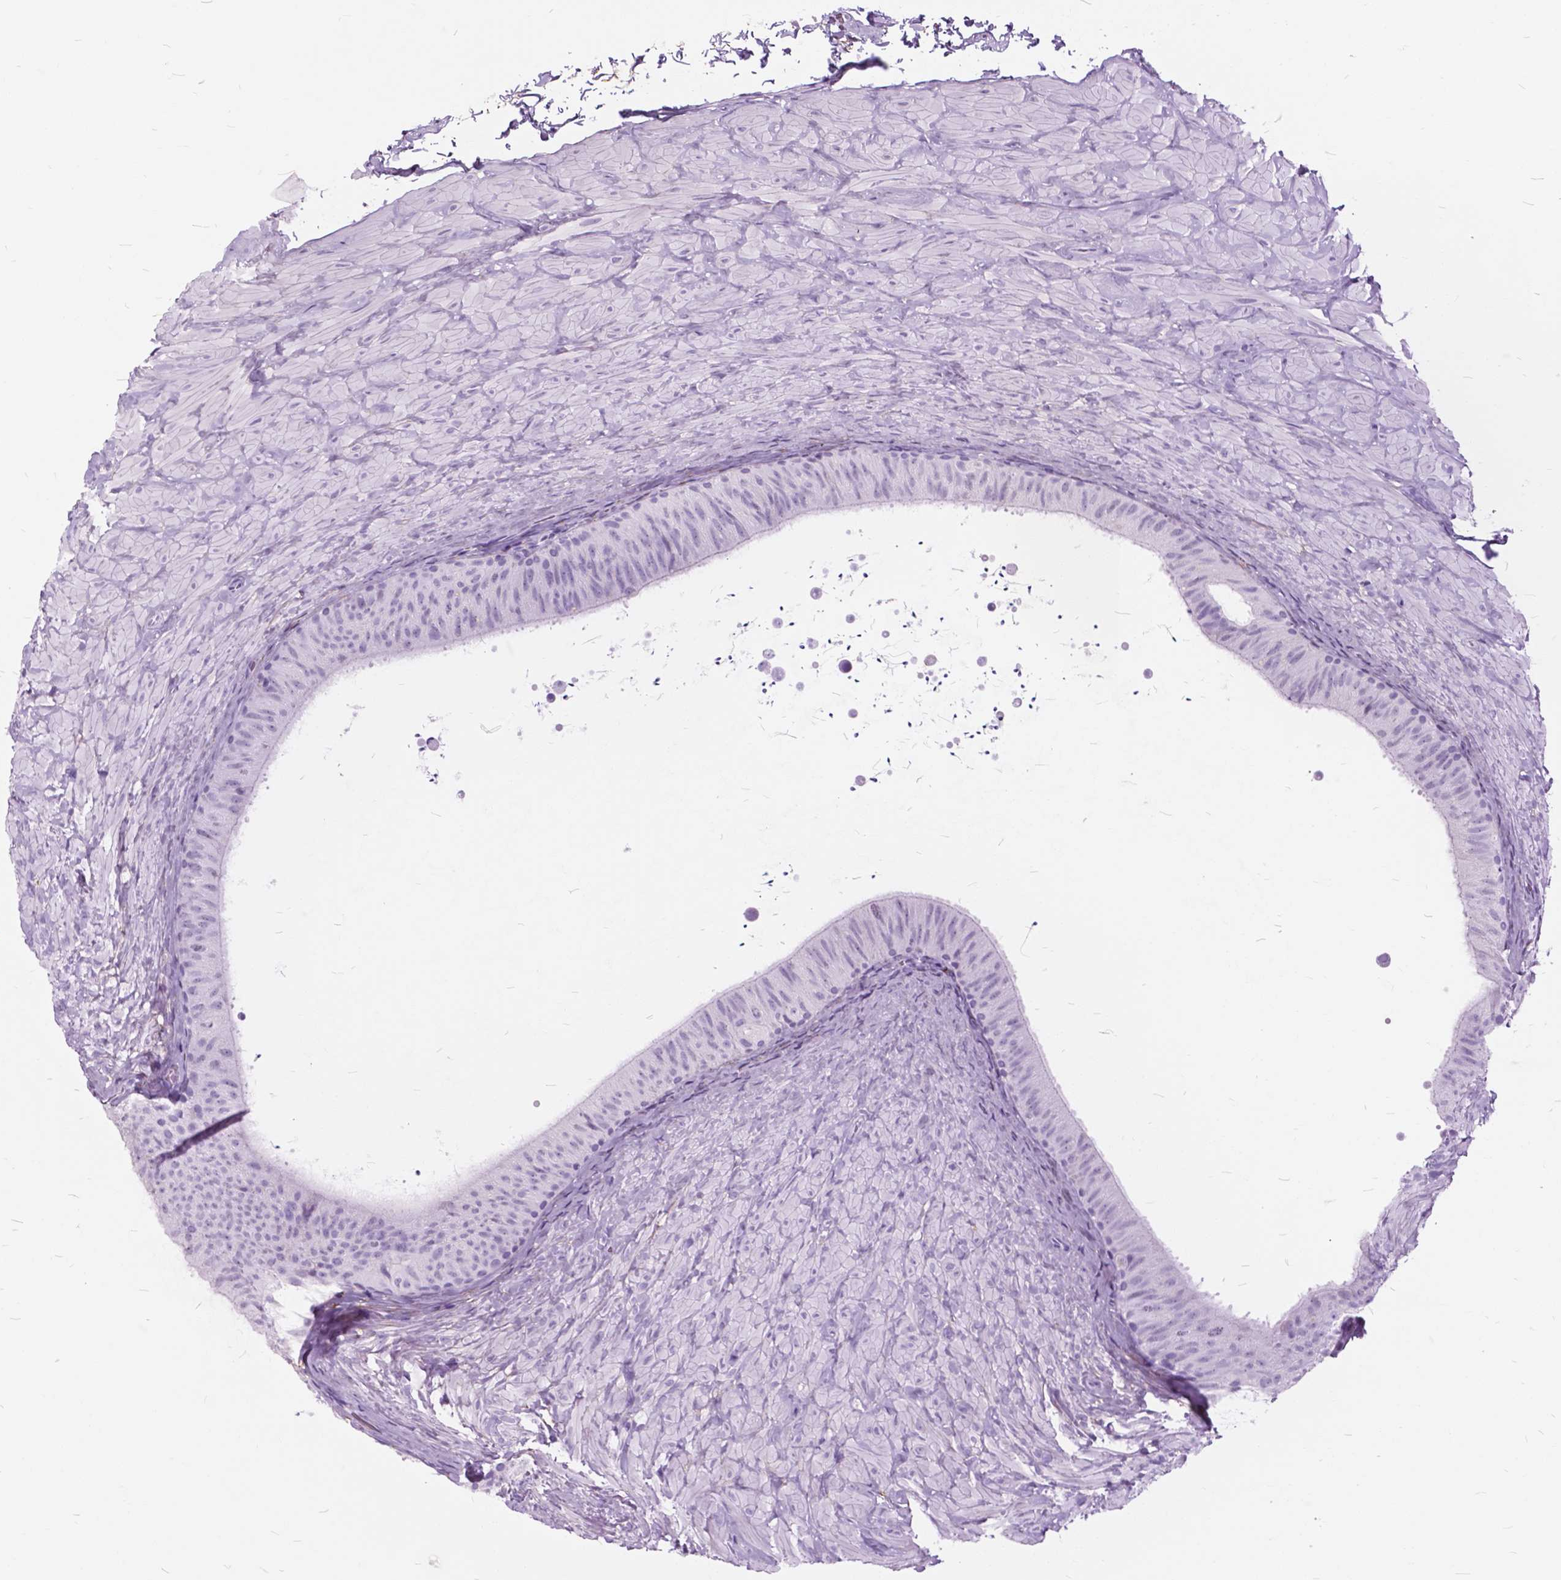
{"staining": {"intensity": "negative", "quantity": "none", "location": "none"}, "tissue": "epididymis", "cell_type": "Glandular cells", "image_type": "normal", "snomed": [{"axis": "morphology", "description": "Normal tissue, NOS"}, {"axis": "topography", "description": "Epididymis, spermatic cord, NOS"}, {"axis": "topography", "description": "Epididymis"}], "caption": "IHC of unremarkable epididymis reveals no staining in glandular cells.", "gene": "GDF9", "patient": {"sex": "male", "age": 31}}